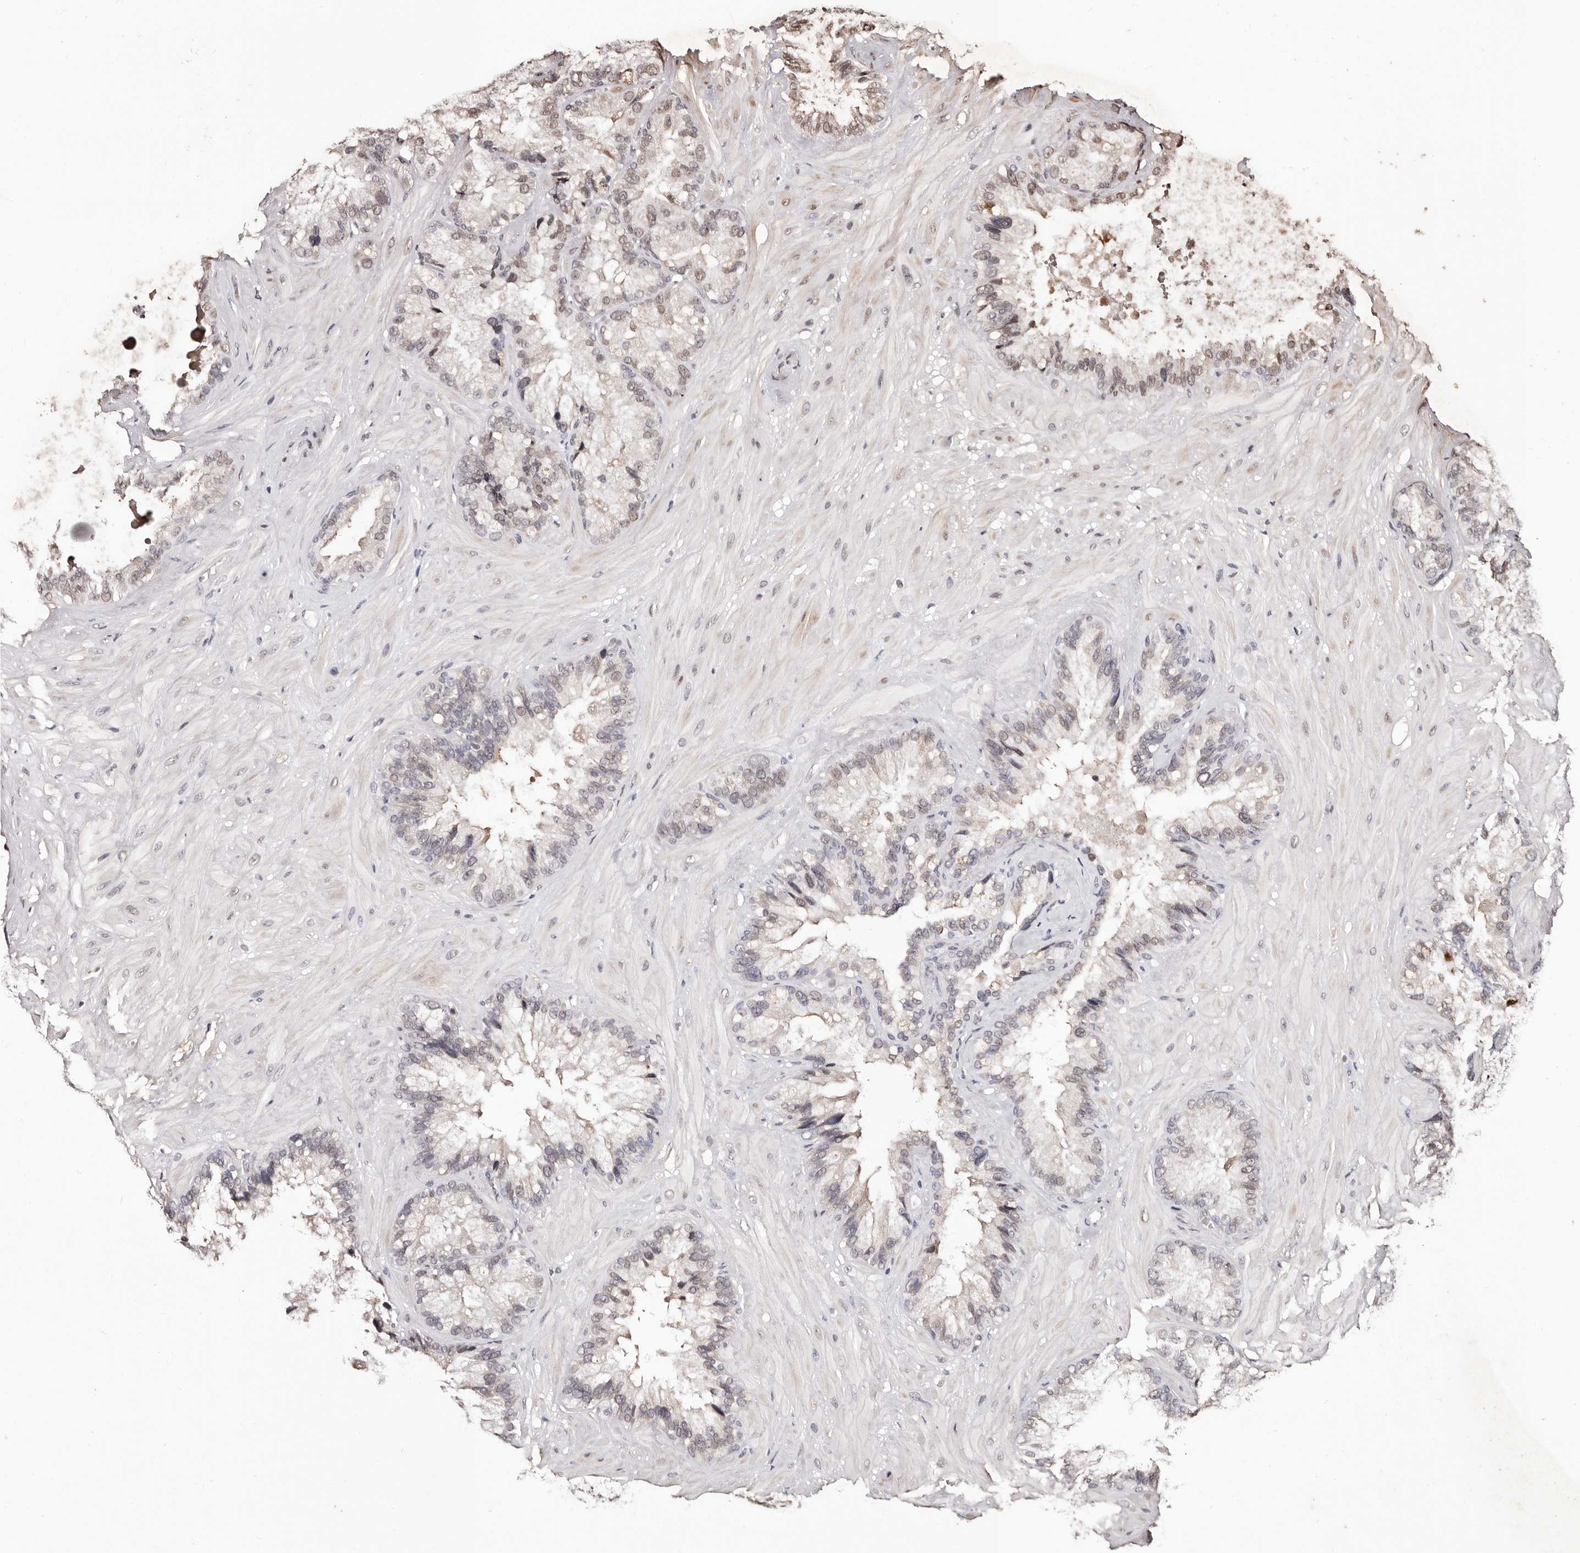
{"staining": {"intensity": "moderate", "quantity": "25%-75%", "location": "nuclear"}, "tissue": "seminal vesicle", "cell_type": "Glandular cells", "image_type": "normal", "snomed": [{"axis": "morphology", "description": "Normal tissue, NOS"}, {"axis": "topography", "description": "Prostate"}, {"axis": "topography", "description": "Seminal veicle"}], "caption": "This is a histology image of IHC staining of benign seminal vesicle, which shows moderate staining in the nuclear of glandular cells.", "gene": "BICRAL", "patient": {"sex": "male", "age": 68}}